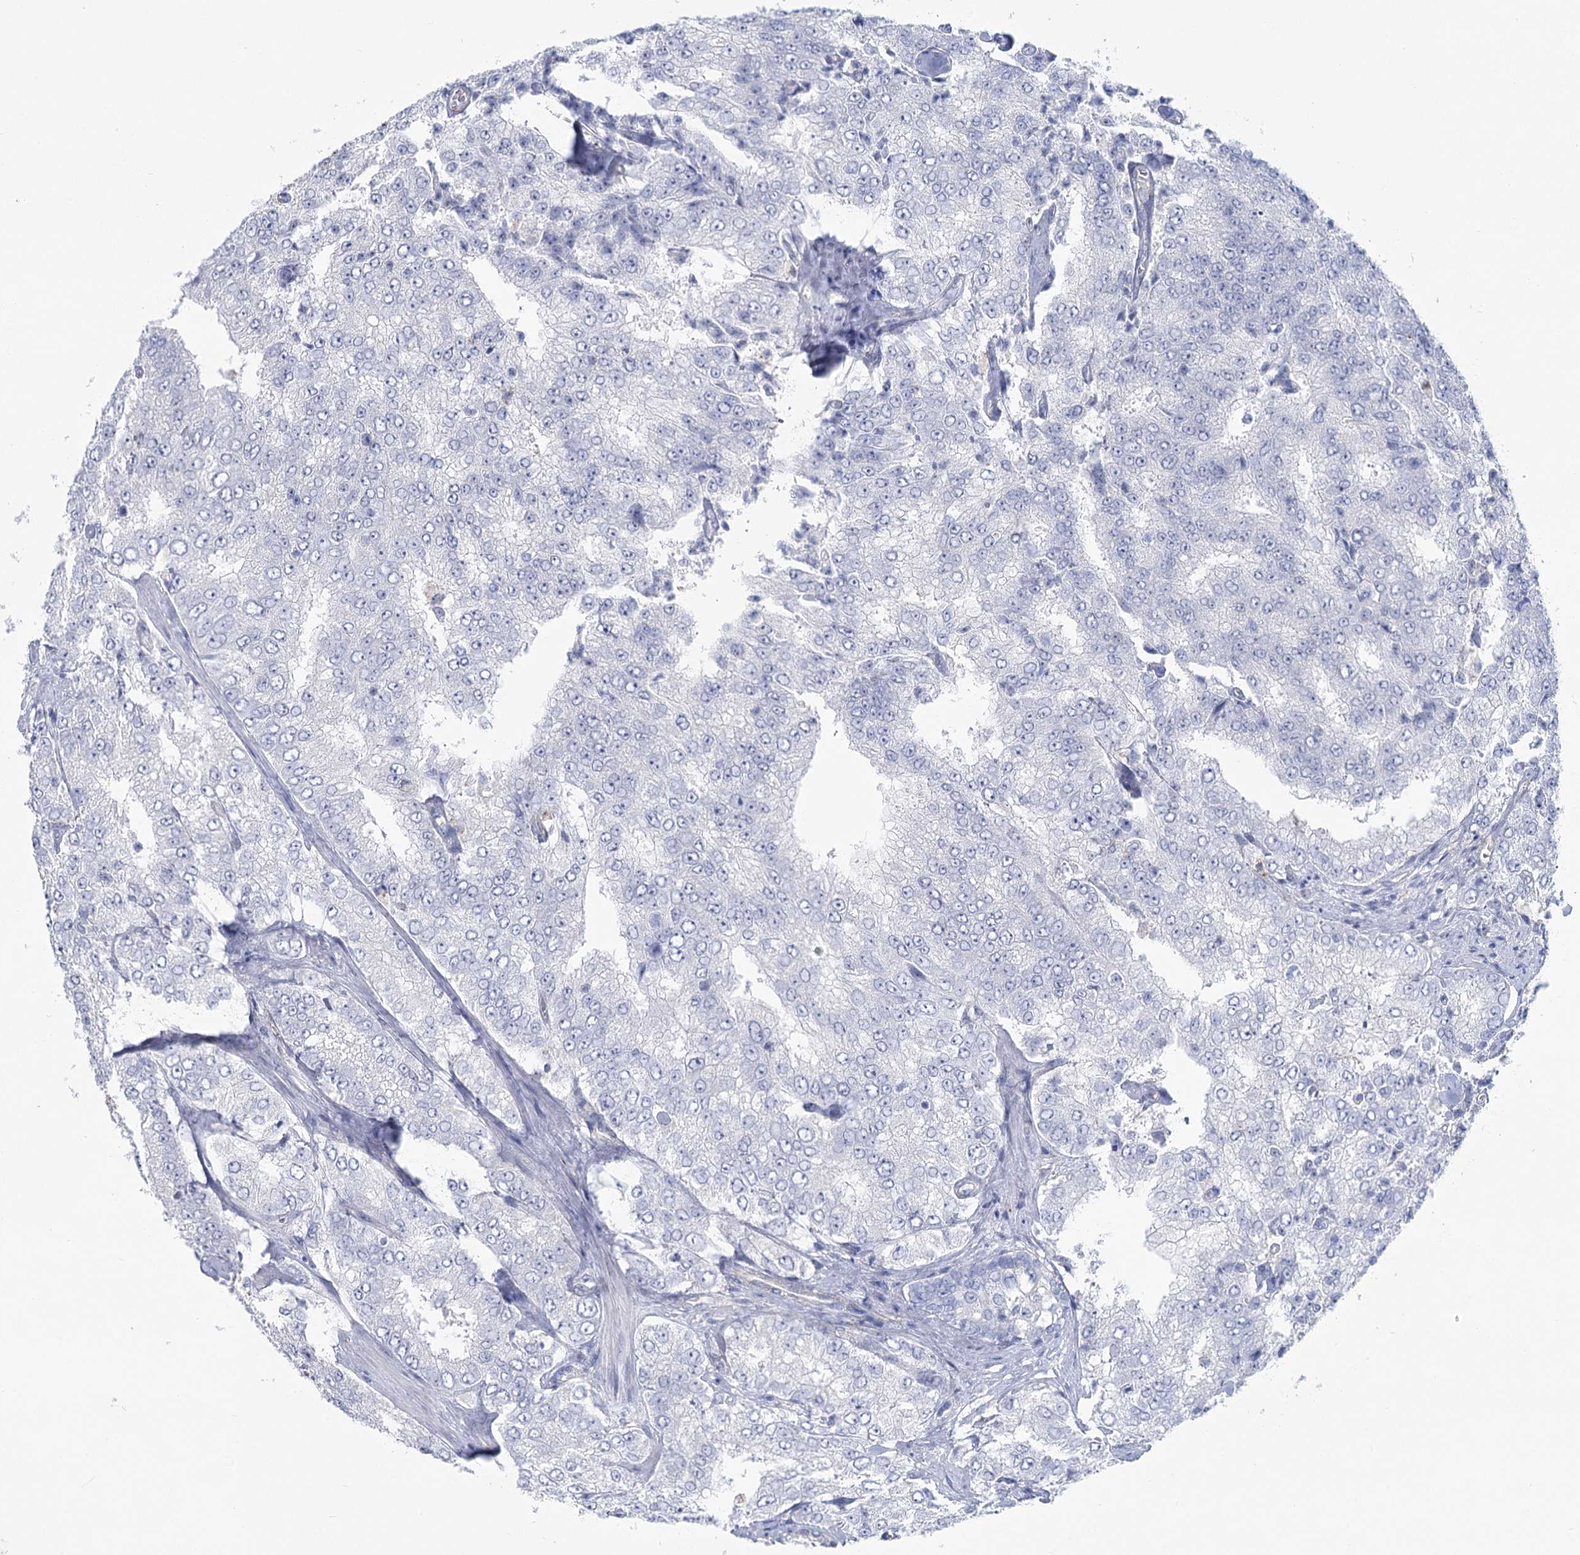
{"staining": {"intensity": "negative", "quantity": "none", "location": "none"}, "tissue": "prostate cancer", "cell_type": "Tumor cells", "image_type": "cancer", "snomed": [{"axis": "morphology", "description": "Adenocarcinoma, High grade"}, {"axis": "topography", "description": "Prostate"}], "caption": "There is no significant positivity in tumor cells of prostate high-grade adenocarcinoma. (DAB IHC with hematoxylin counter stain).", "gene": "CCDC88A", "patient": {"sex": "male", "age": 58}}